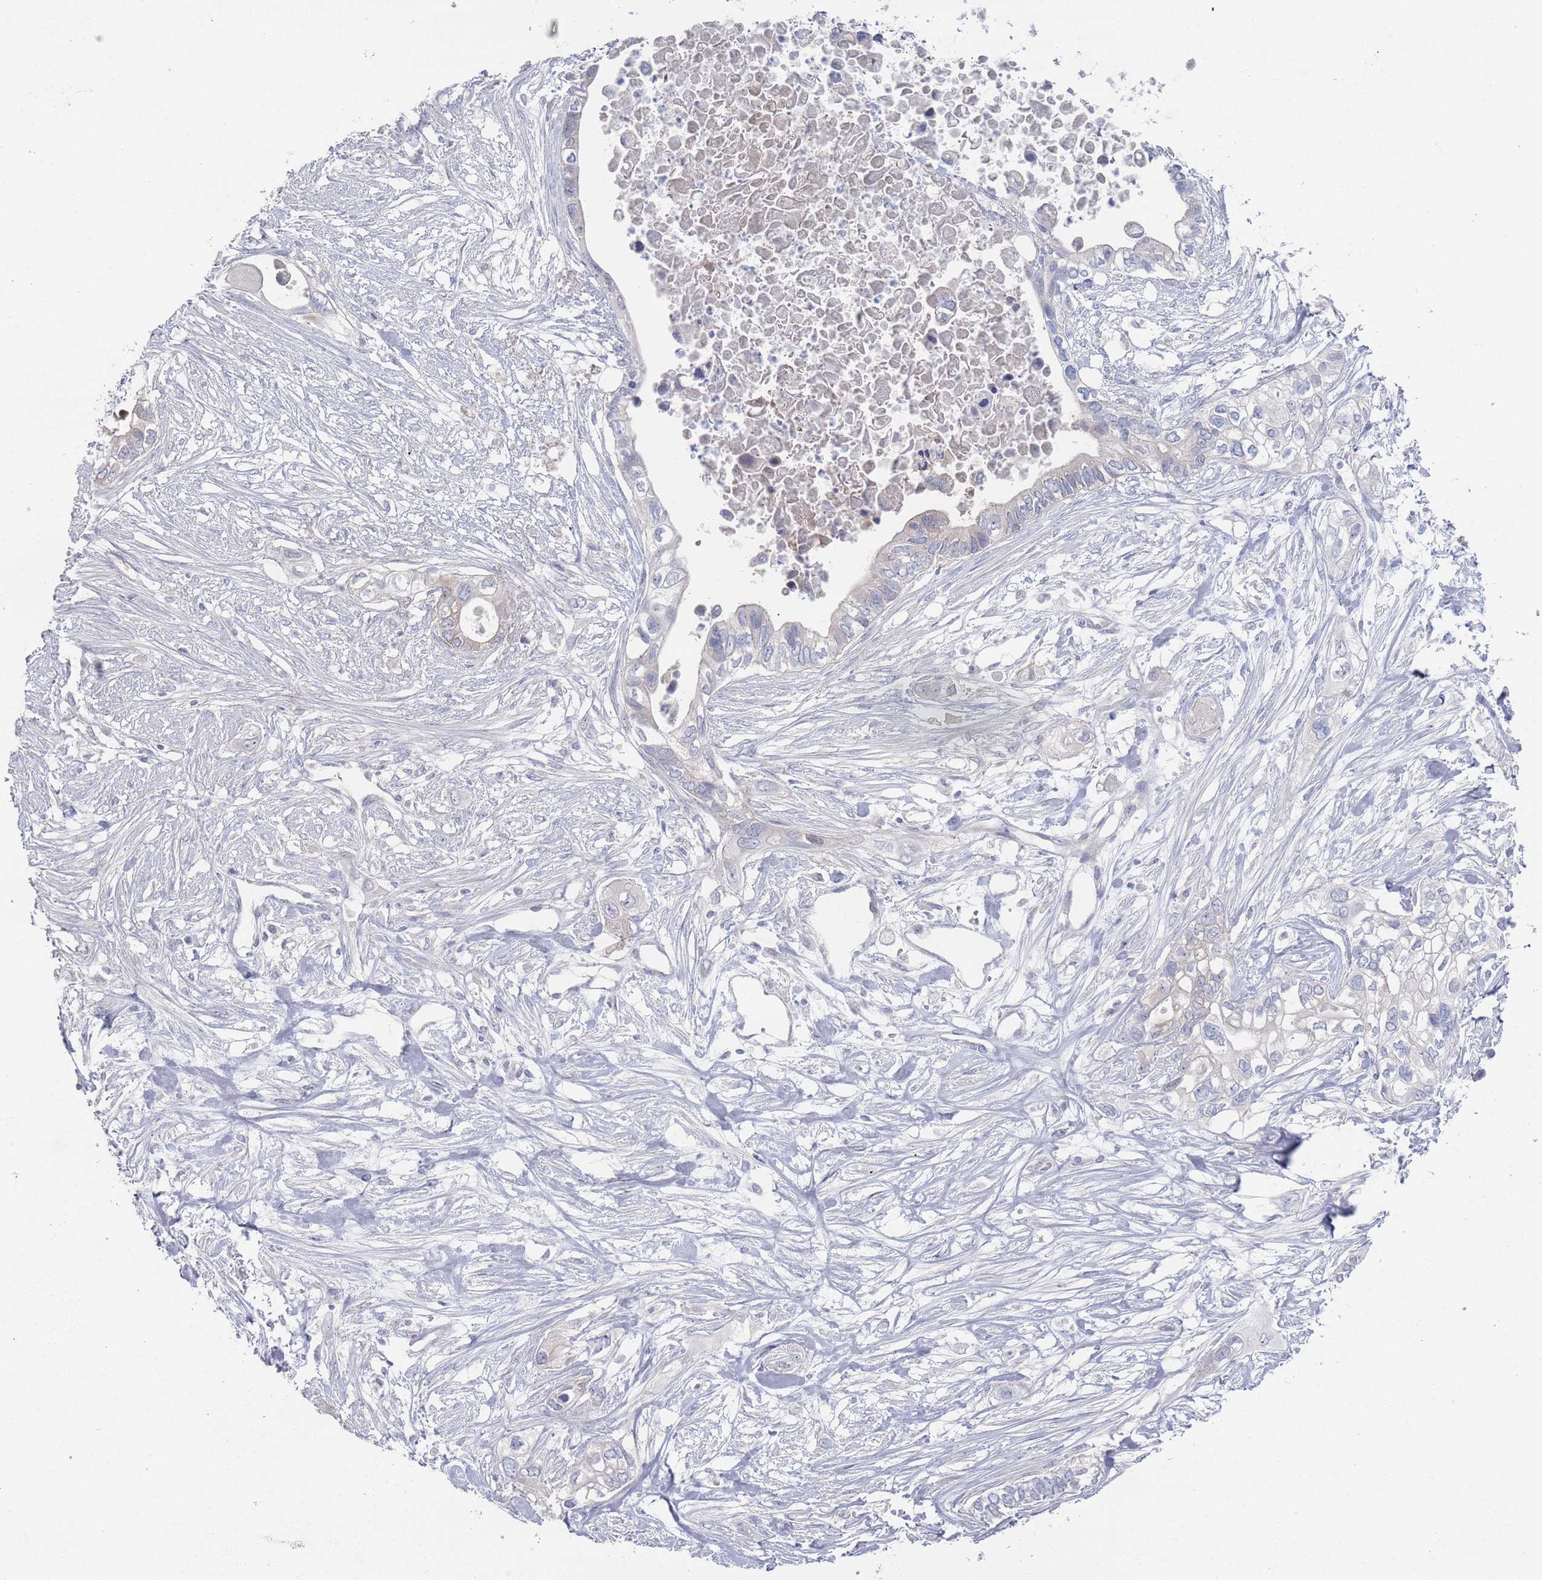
{"staining": {"intensity": "negative", "quantity": "none", "location": "none"}, "tissue": "pancreatic cancer", "cell_type": "Tumor cells", "image_type": "cancer", "snomed": [{"axis": "morphology", "description": "Adenocarcinoma, NOS"}, {"axis": "topography", "description": "Pancreas"}], "caption": "An image of human pancreatic adenocarcinoma is negative for staining in tumor cells.", "gene": "TMCO3", "patient": {"sex": "female", "age": 63}}